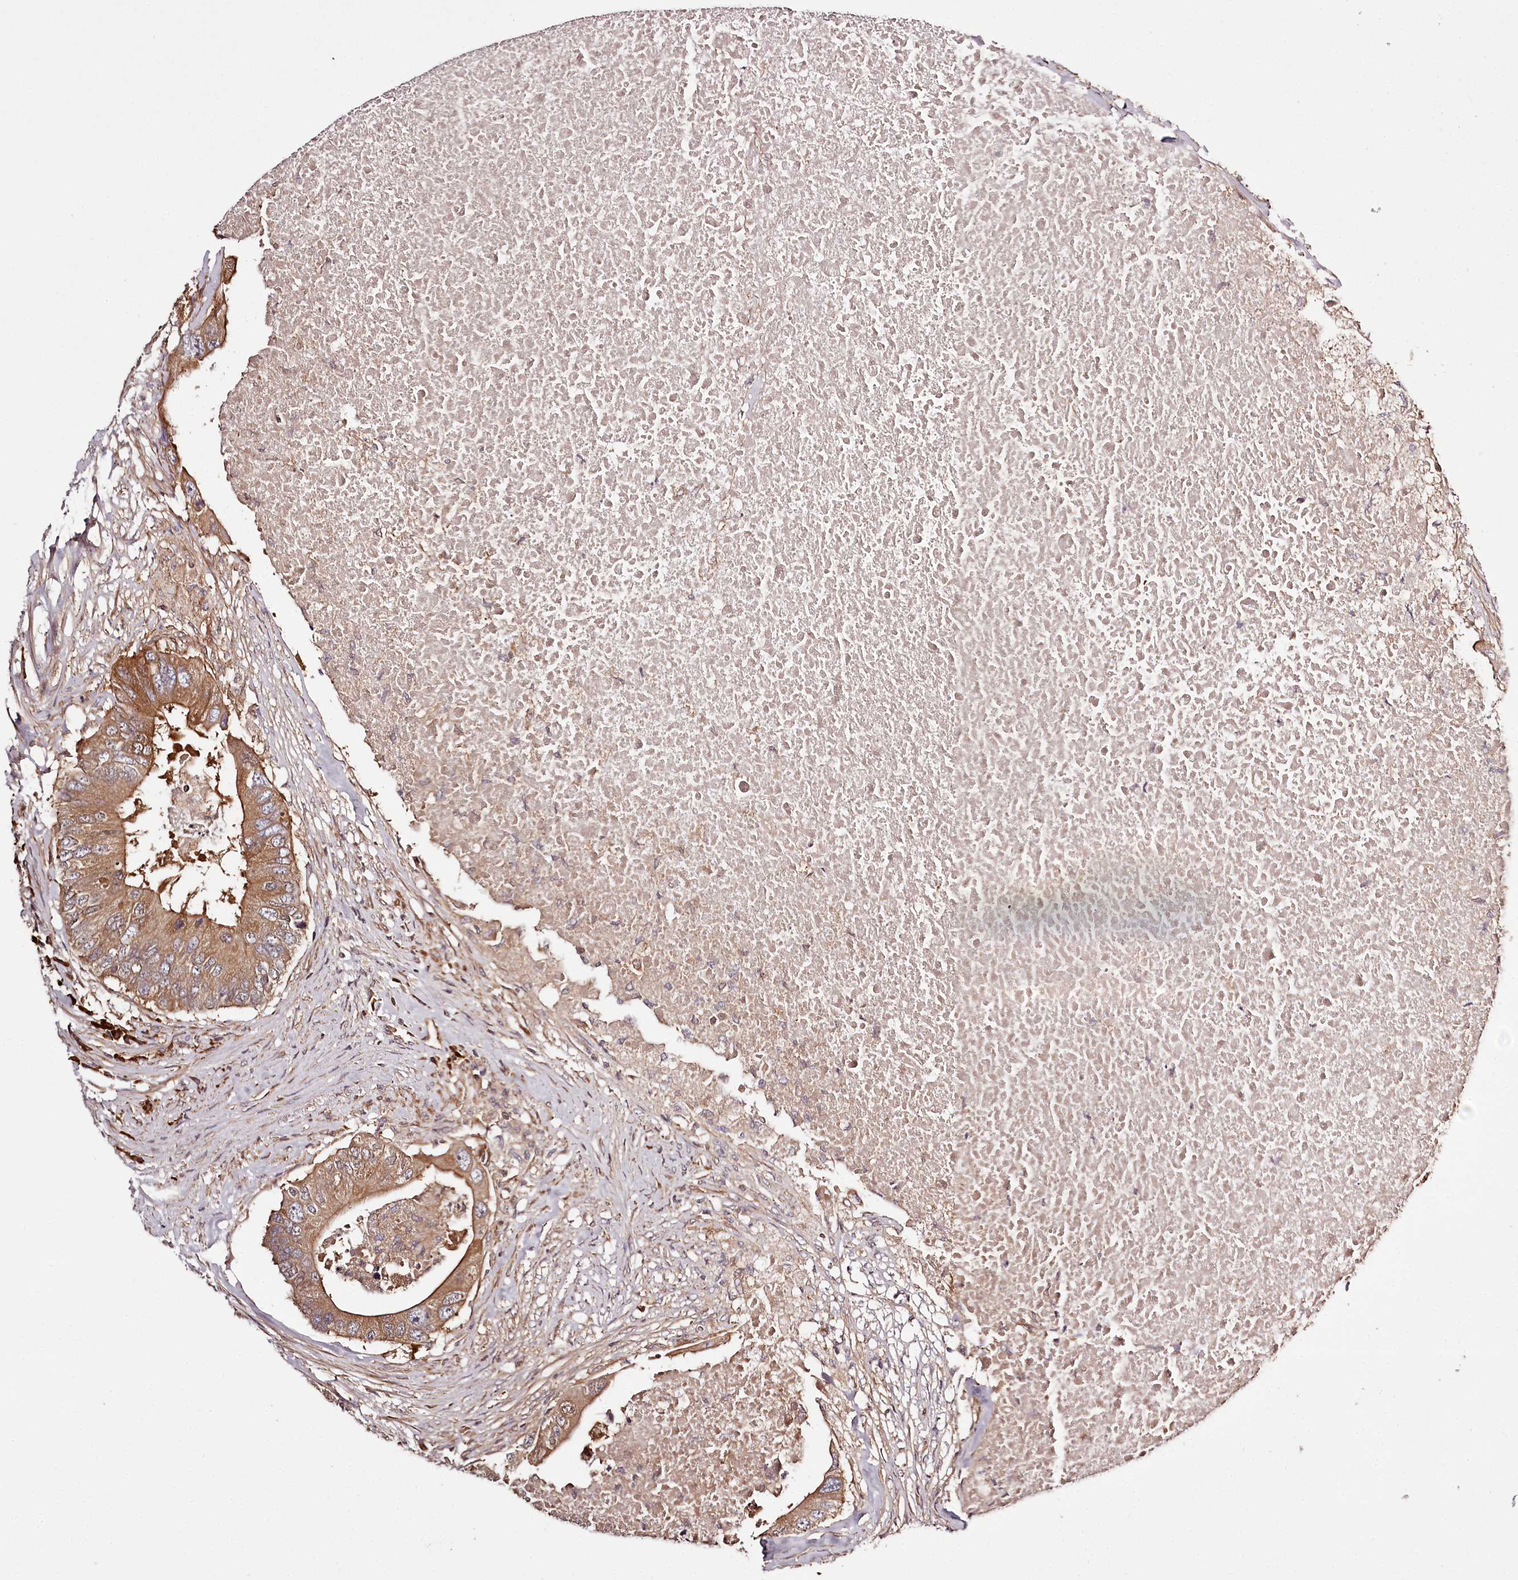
{"staining": {"intensity": "moderate", "quantity": ">75%", "location": "cytoplasmic/membranous"}, "tissue": "colorectal cancer", "cell_type": "Tumor cells", "image_type": "cancer", "snomed": [{"axis": "morphology", "description": "Adenocarcinoma, NOS"}, {"axis": "topography", "description": "Colon"}], "caption": "An image of human adenocarcinoma (colorectal) stained for a protein exhibits moderate cytoplasmic/membranous brown staining in tumor cells. The staining was performed using DAB to visualize the protein expression in brown, while the nuclei were stained in blue with hematoxylin (Magnification: 20x).", "gene": "TARS1", "patient": {"sex": "male", "age": 71}}